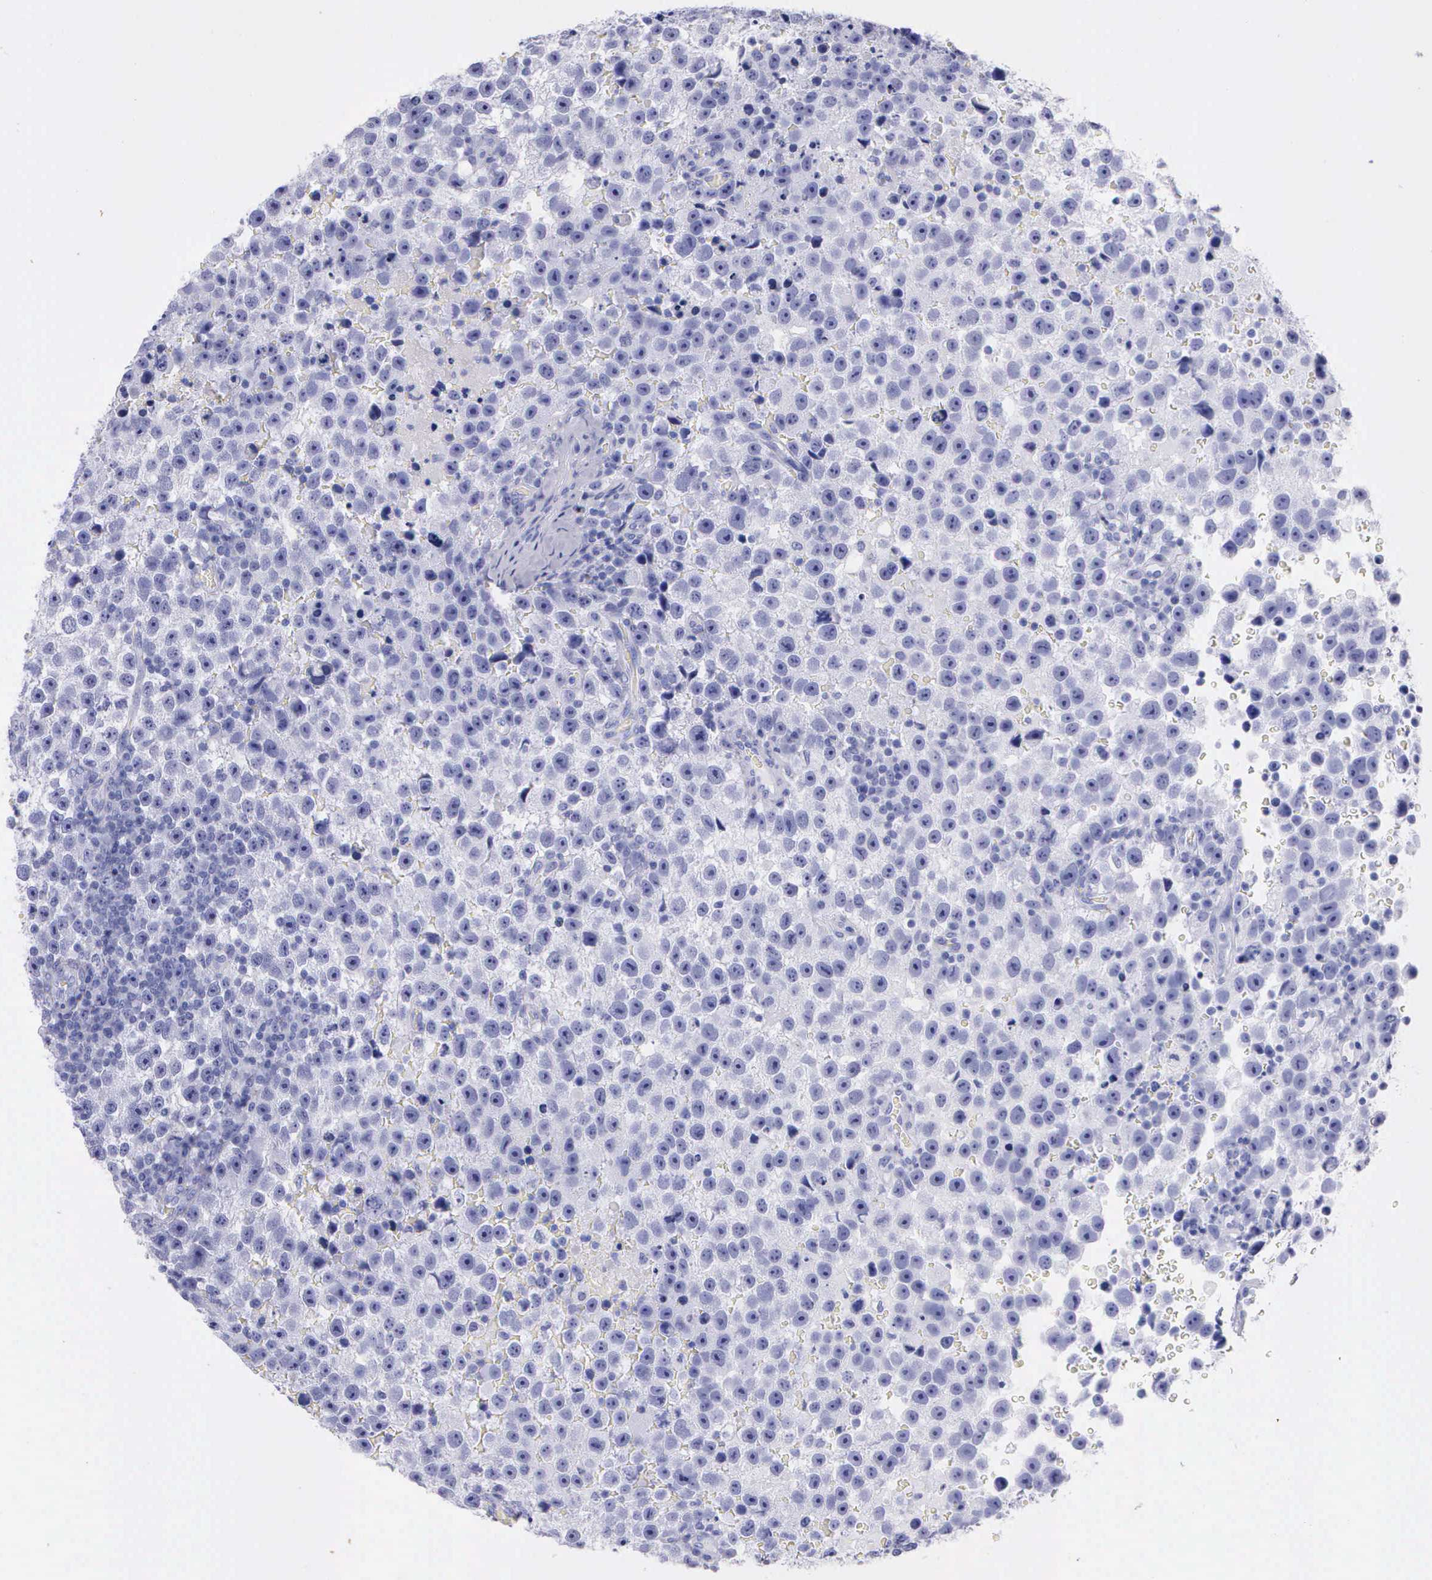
{"staining": {"intensity": "negative", "quantity": "none", "location": "none"}, "tissue": "testis cancer", "cell_type": "Tumor cells", "image_type": "cancer", "snomed": [{"axis": "morphology", "description": "Seminoma, NOS"}, {"axis": "topography", "description": "Testis"}], "caption": "High power microscopy image of an immunohistochemistry (IHC) micrograph of seminoma (testis), revealing no significant expression in tumor cells.", "gene": "KLK3", "patient": {"sex": "male", "age": 33}}